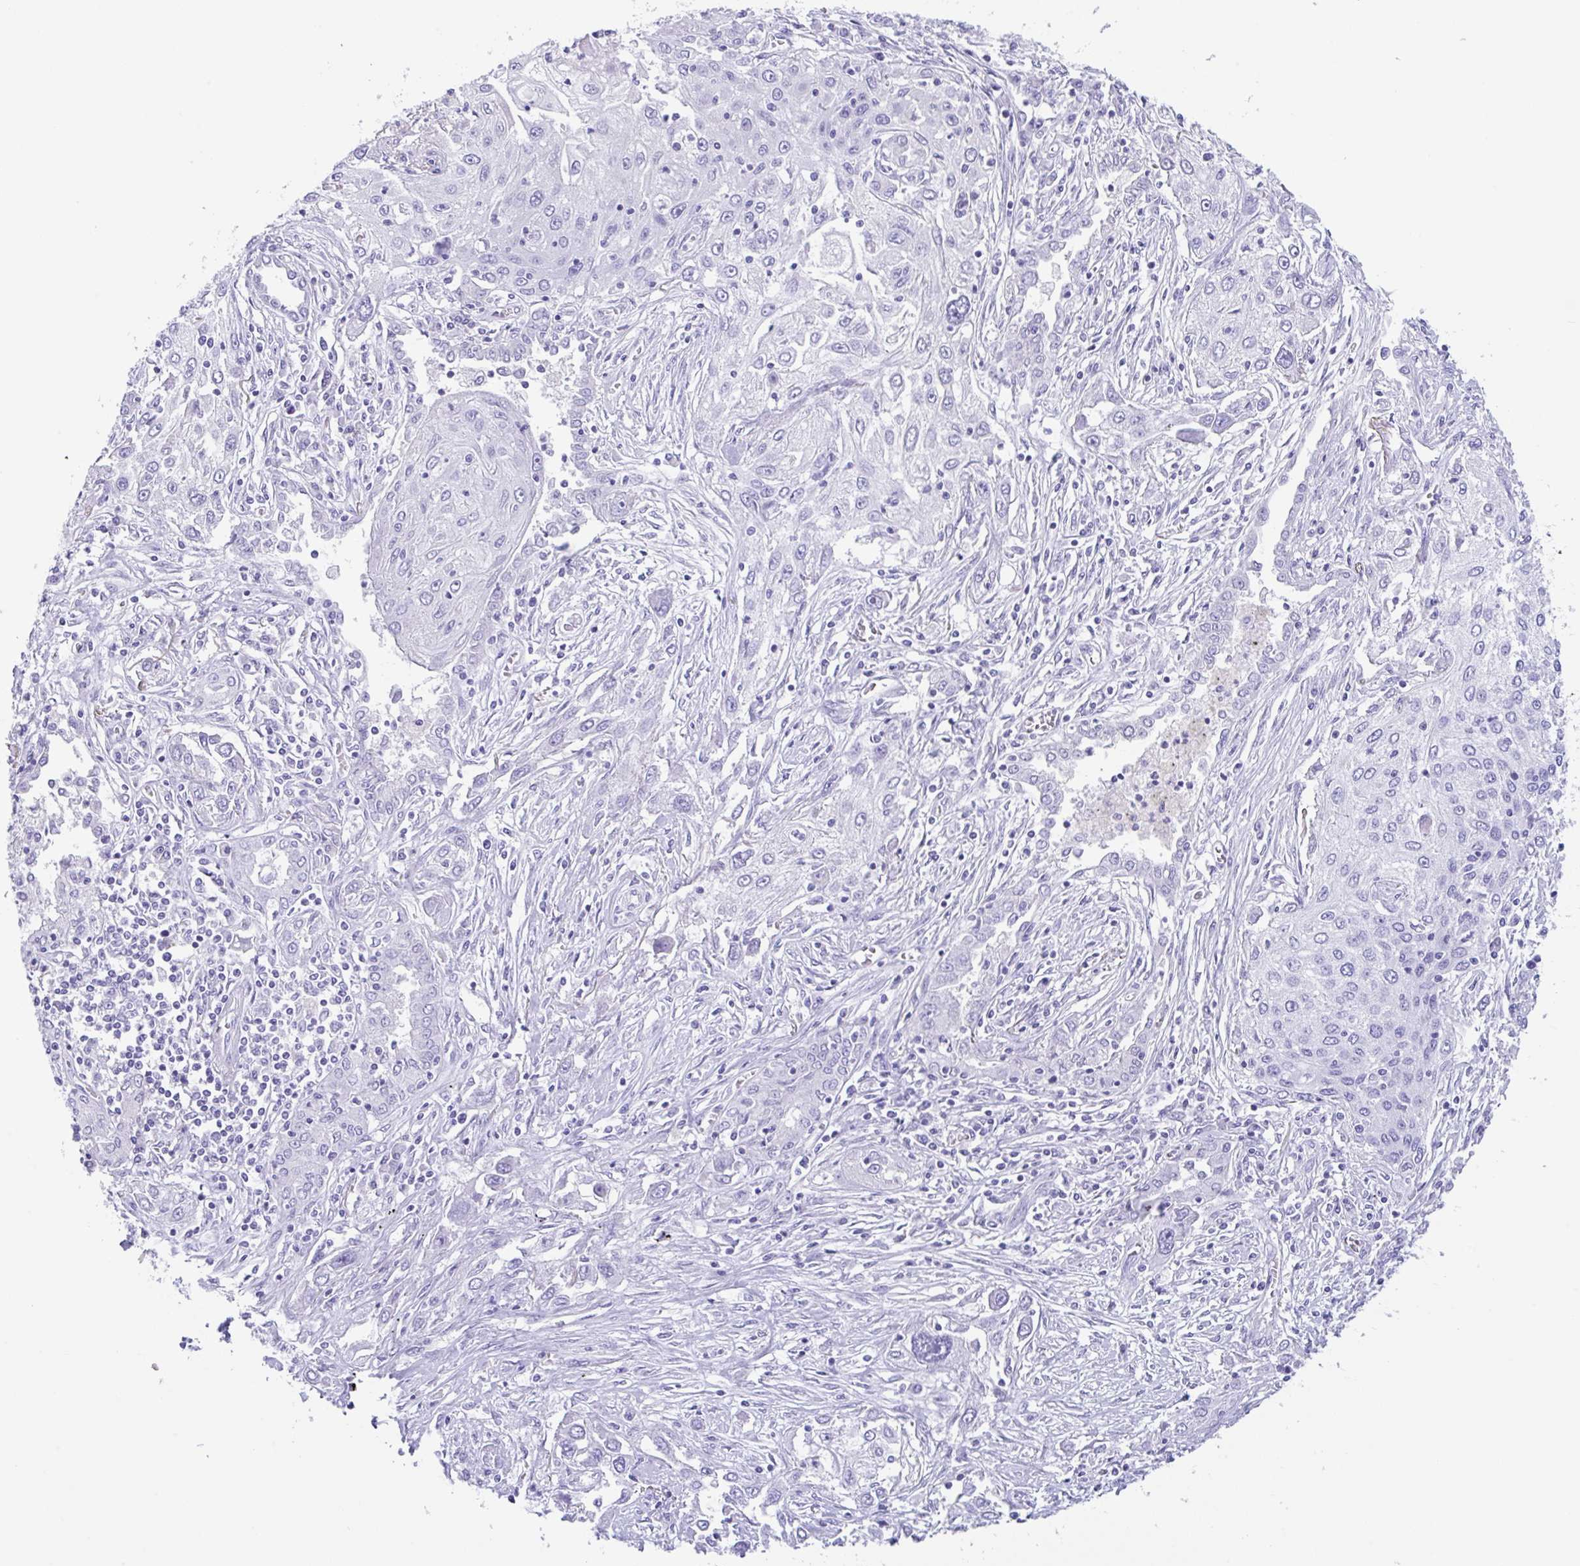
{"staining": {"intensity": "negative", "quantity": "none", "location": "none"}, "tissue": "lung cancer", "cell_type": "Tumor cells", "image_type": "cancer", "snomed": [{"axis": "morphology", "description": "Squamous cell carcinoma, NOS"}, {"axis": "topography", "description": "Lung"}], "caption": "Immunohistochemistry (IHC) photomicrograph of lung squamous cell carcinoma stained for a protein (brown), which shows no positivity in tumor cells. Brightfield microscopy of IHC stained with DAB (3,3'-diaminobenzidine) (brown) and hematoxylin (blue), captured at high magnification.", "gene": "CPA1", "patient": {"sex": "female", "age": 69}}